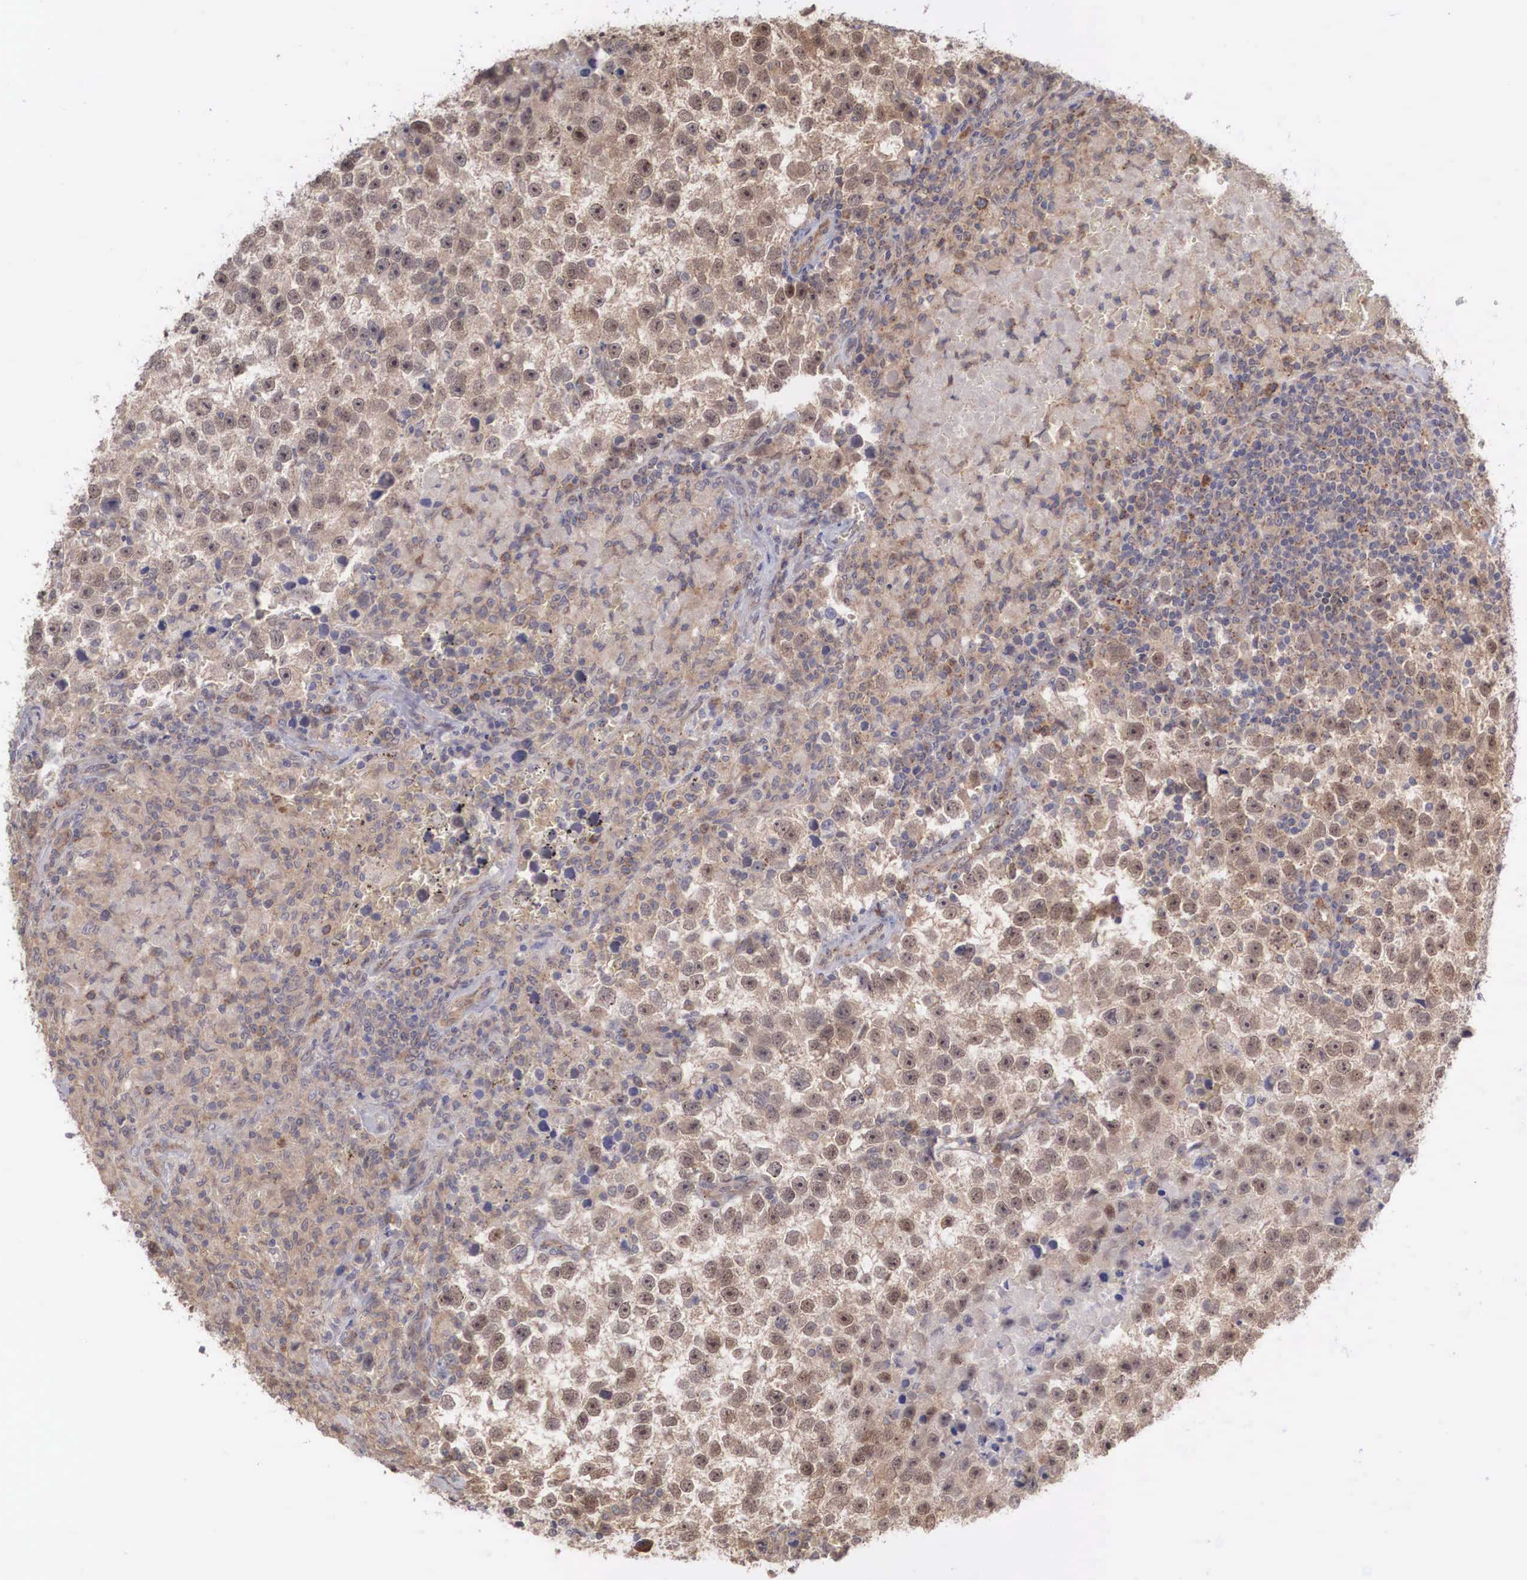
{"staining": {"intensity": "weak", "quantity": ">75%", "location": "cytoplasmic/membranous,nuclear"}, "tissue": "testis cancer", "cell_type": "Tumor cells", "image_type": "cancer", "snomed": [{"axis": "morphology", "description": "Seminoma, NOS"}, {"axis": "topography", "description": "Testis"}], "caption": "There is low levels of weak cytoplasmic/membranous and nuclear expression in tumor cells of testis cancer (seminoma), as demonstrated by immunohistochemical staining (brown color).", "gene": "DNAJB7", "patient": {"sex": "male", "age": 33}}